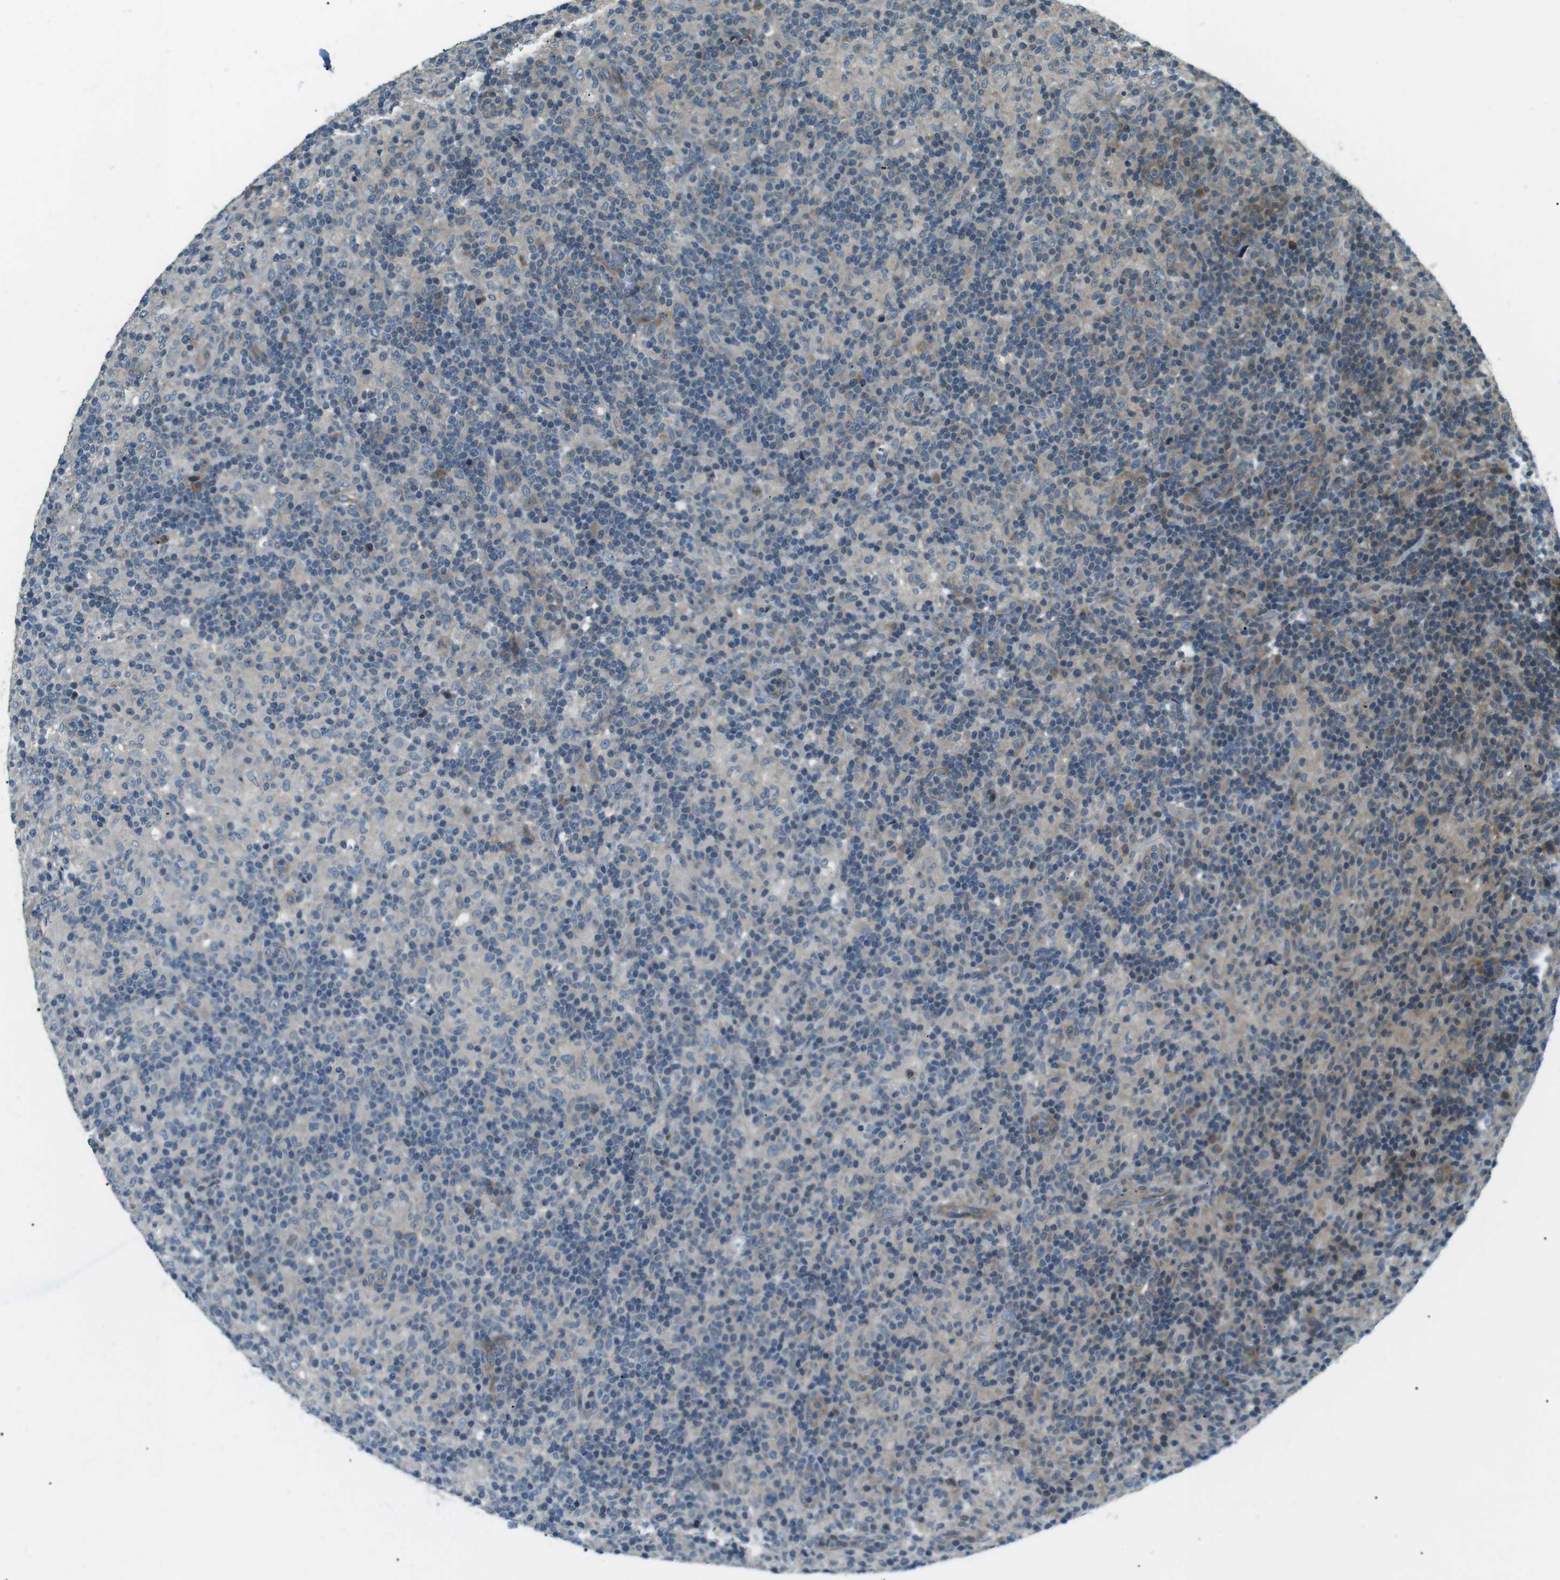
{"staining": {"intensity": "weak", "quantity": "<25%", "location": "cytoplasmic/membranous"}, "tissue": "lymphoma", "cell_type": "Tumor cells", "image_type": "cancer", "snomed": [{"axis": "morphology", "description": "Hodgkin's disease, NOS"}, {"axis": "topography", "description": "Lymph node"}], "caption": "Tumor cells show no significant protein positivity in lymphoma. (DAB immunohistochemistry with hematoxylin counter stain).", "gene": "TMEM74", "patient": {"sex": "male", "age": 70}}